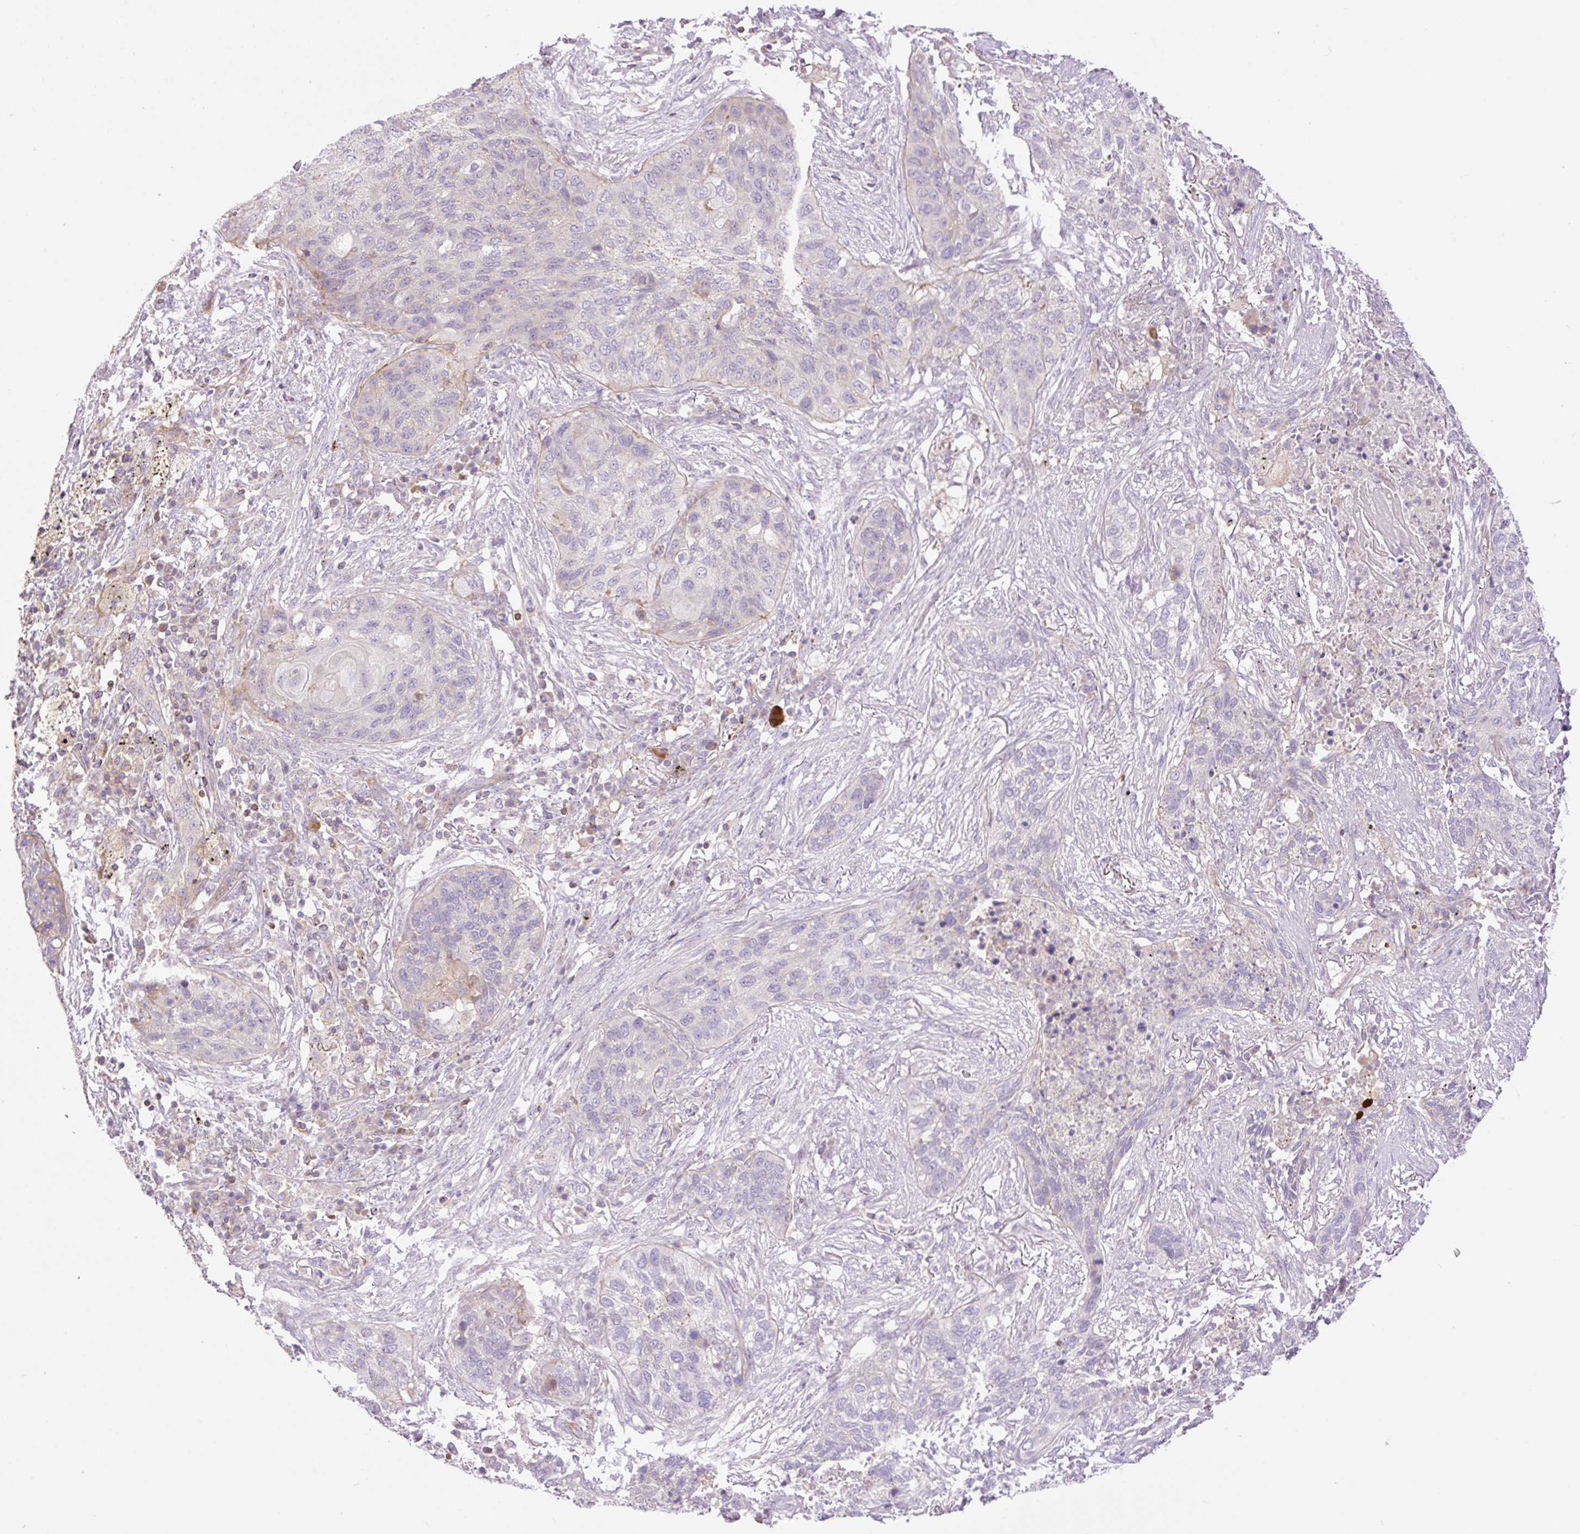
{"staining": {"intensity": "negative", "quantity": "none", "location": "none"}, "tissue": "lung cancer", "cell_type": "Tumor cells", "image_type": "cancer", "snomed": [{"axis": "morphology", "description": "Squamous cell carcinoma, NOS"}, {"axis": "topography", "description": "Lung"}], "caption": "Protein analysis of squamous cell carcinoma (lung) demonstrates no significant positivity in tumor cells. (DAB (3,3'-diaminobenzidine) immunohistochemistry (IHC) with hematoxylin counter stain).", "gene": "VPS25", "patient": {"sex": "female", "age": 63}}